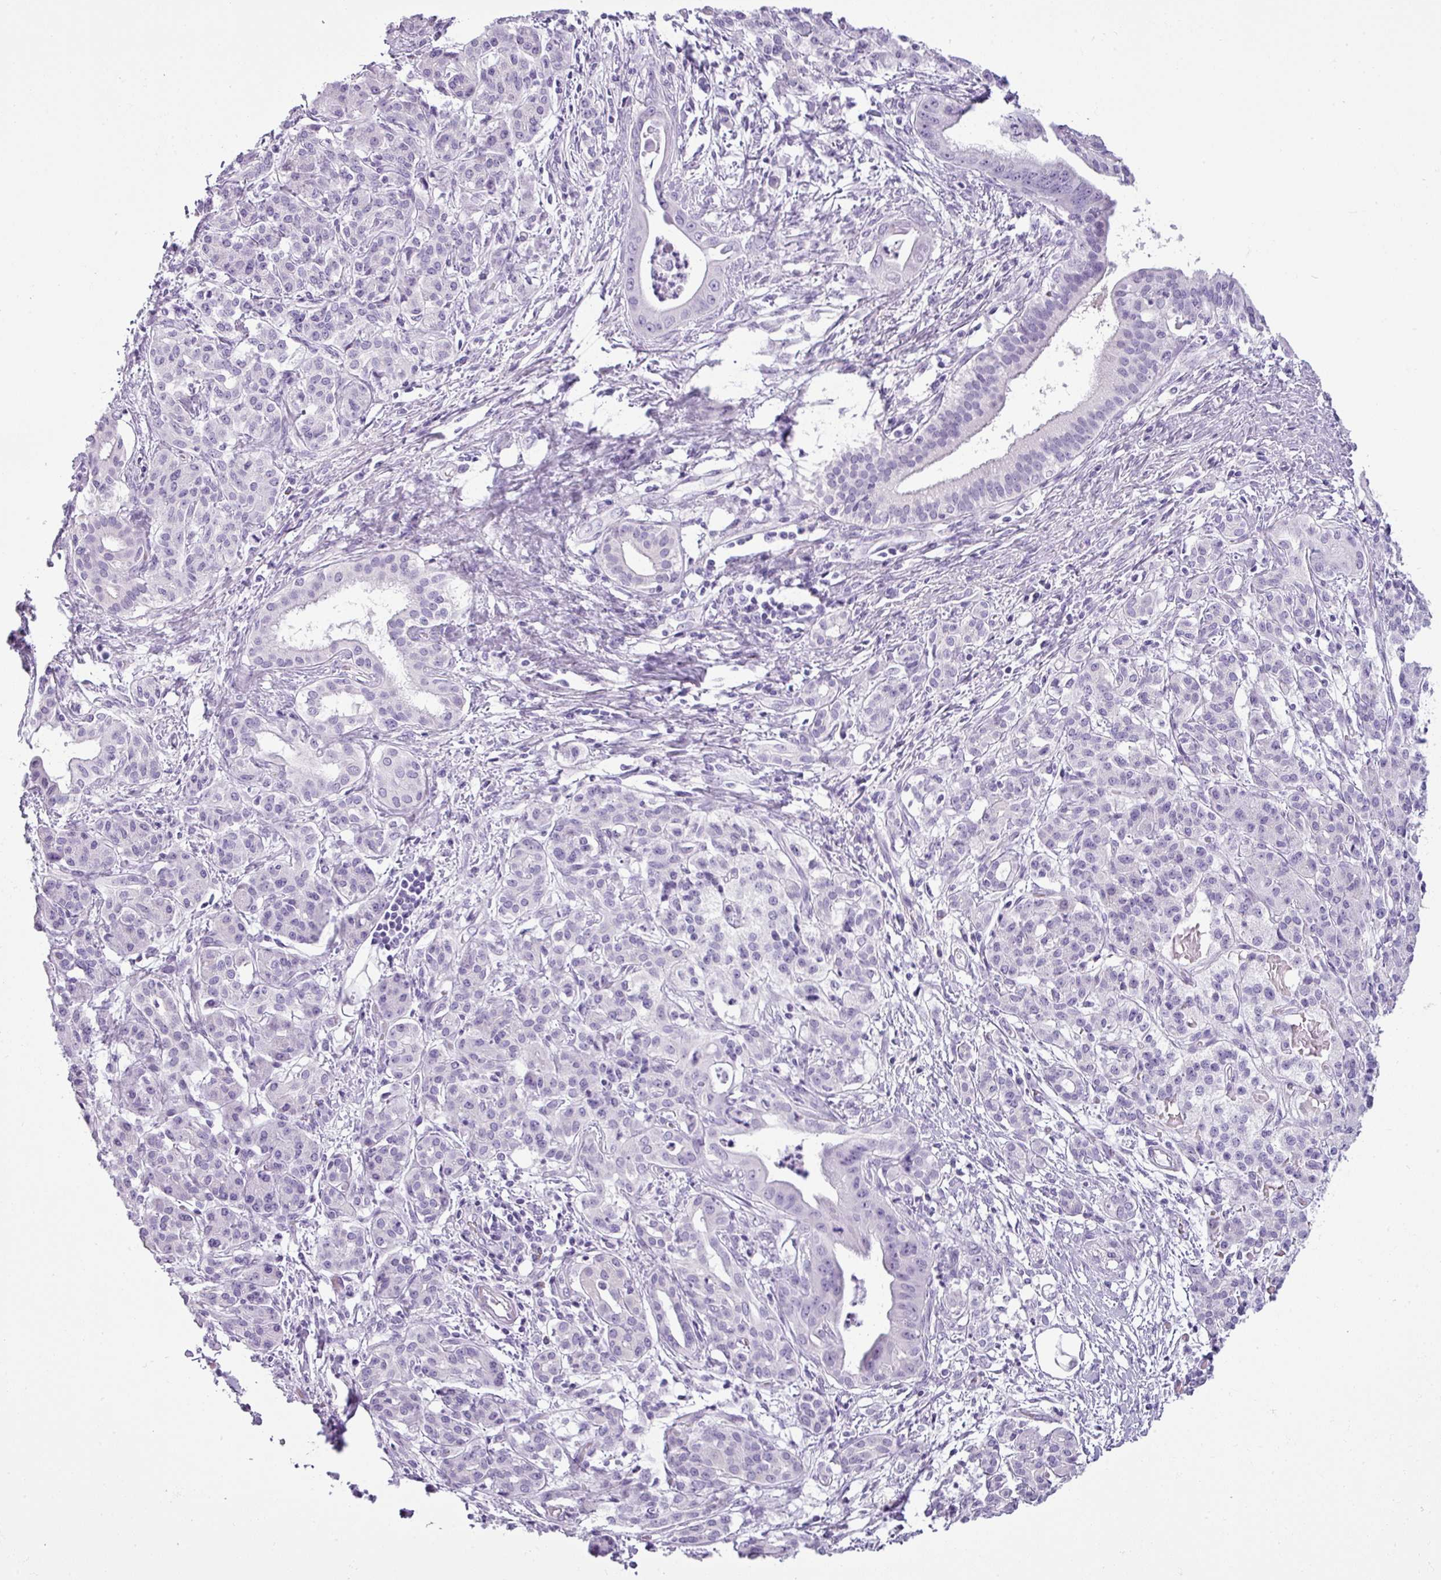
{"staining": {"intensity": "negative", "quantity": "none", "location": "none"}, "tissue": "pancreatic cancer", "cell_type": "Tumor cells", "image_type": "cancer", "snomed": [{"axis": "morphology", "description": "Adenocarcinoma, NOS"}, {"axis": "topography", "description": "Pancreas"}], "caption": "This is a histopathology image of immunohistochemistry (IHC) staining of adenocarcinoma (pancreatic), which shows no positivity in tumor cells.", "gene": "CDH16", "patient": {"sex": "male", "age": 58}}